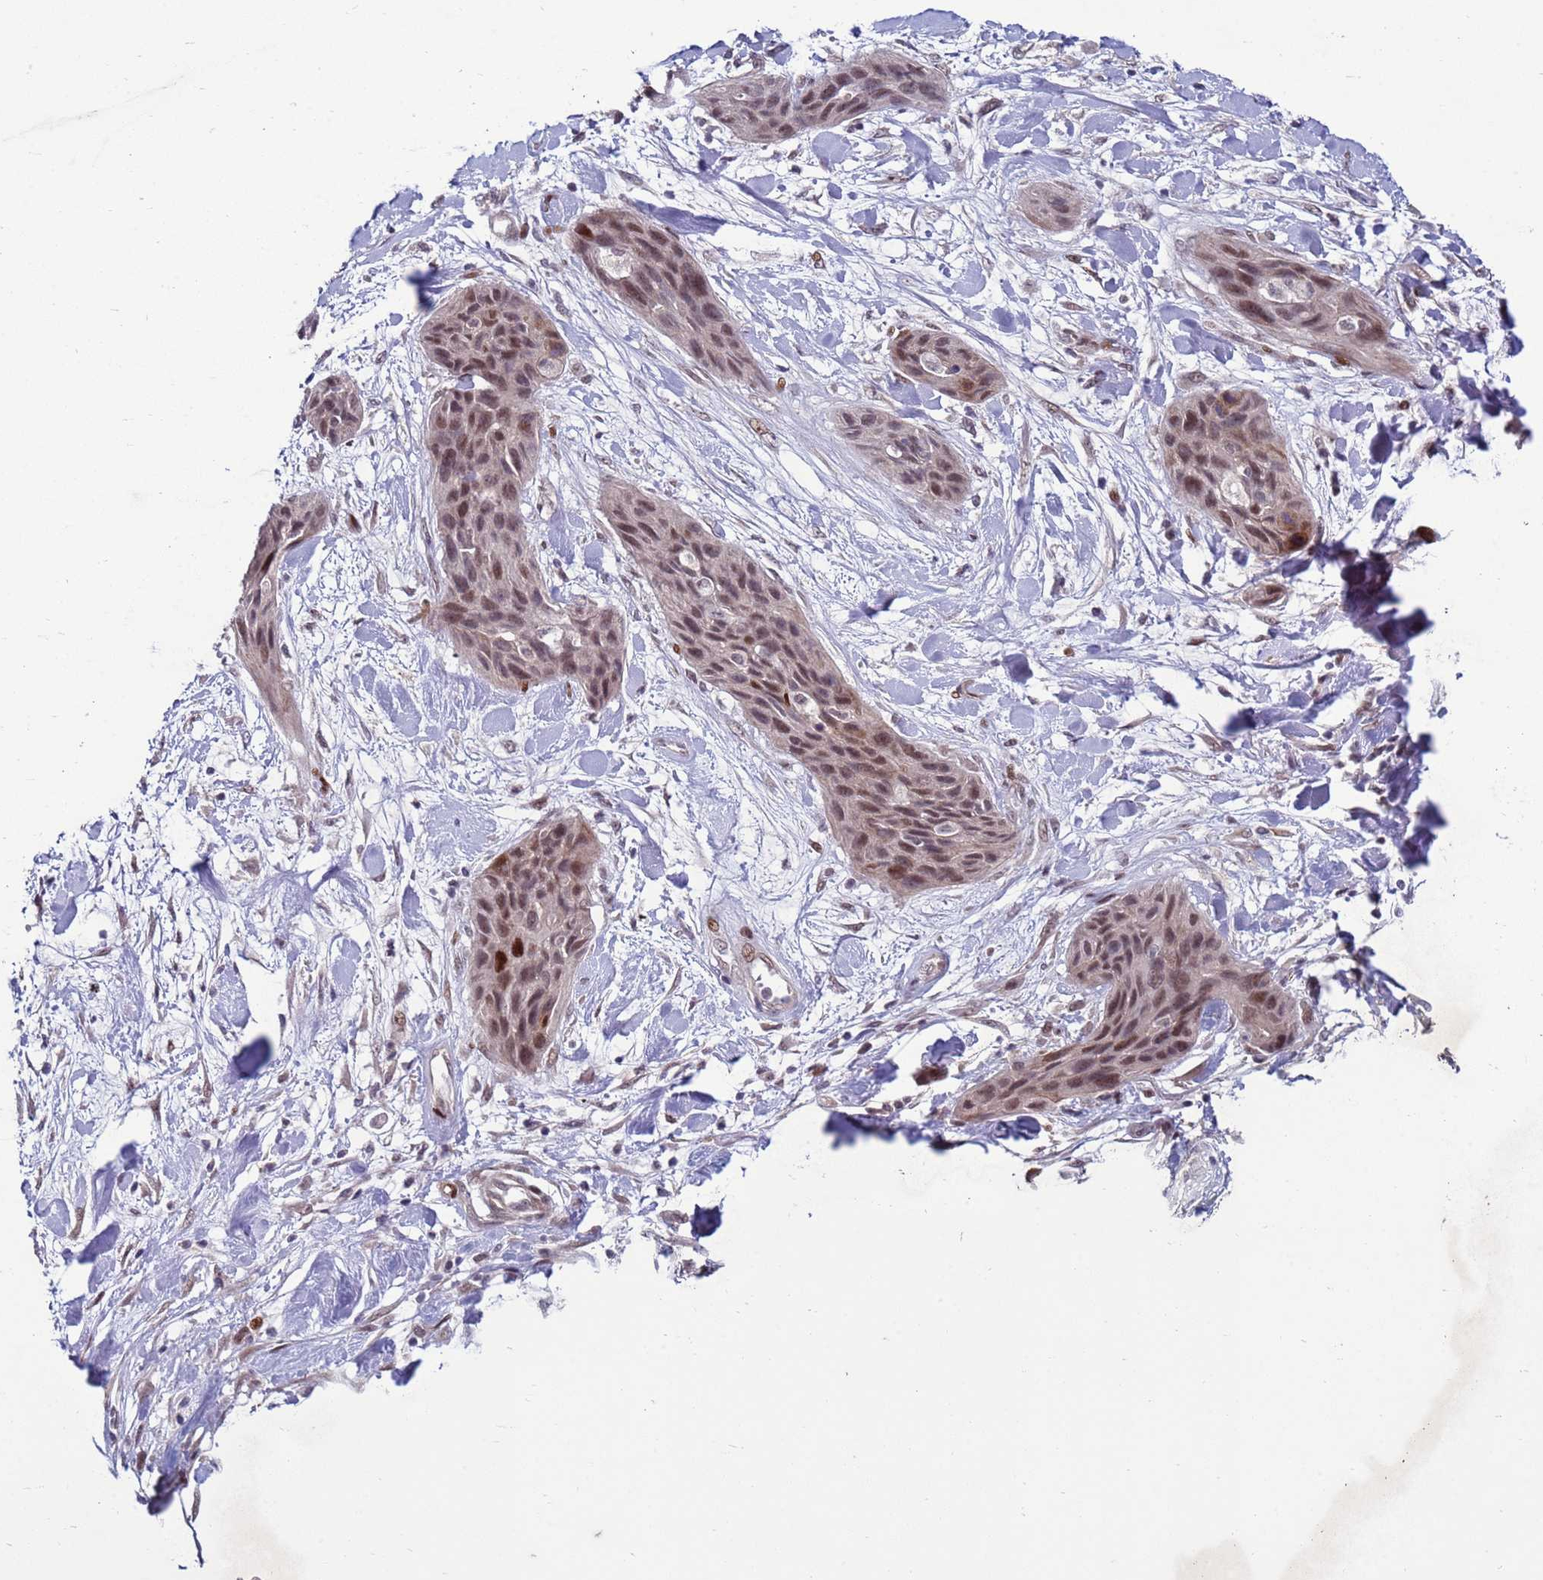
{"staining": {"intensity": "weak", "quantity": ">75%", "location": "nuclear"}, "tissue": "lung cancer", "cell_type": "Tumor cells", "image_type": "cancer", "snomed": [{"axis": "morphology", "description": "Squamous cell carcinoma, NOS"}, {"axis": "topography", "description": "Lung"}], "caption": "An immunohistochemistry histopathology image of tumor tissue is shown. Protein staining in brown labels weak nuclear positivity in squamous cell carcinoma (lung) within tumor cells. (Stains: DAB (3,3'-diaminobenzidine) in brown, nuclei in blue, Microscopy: brightfield microscopy at high magnification).", "gene": "SHC3", "patient": {"sex": "female", "age": 70}}